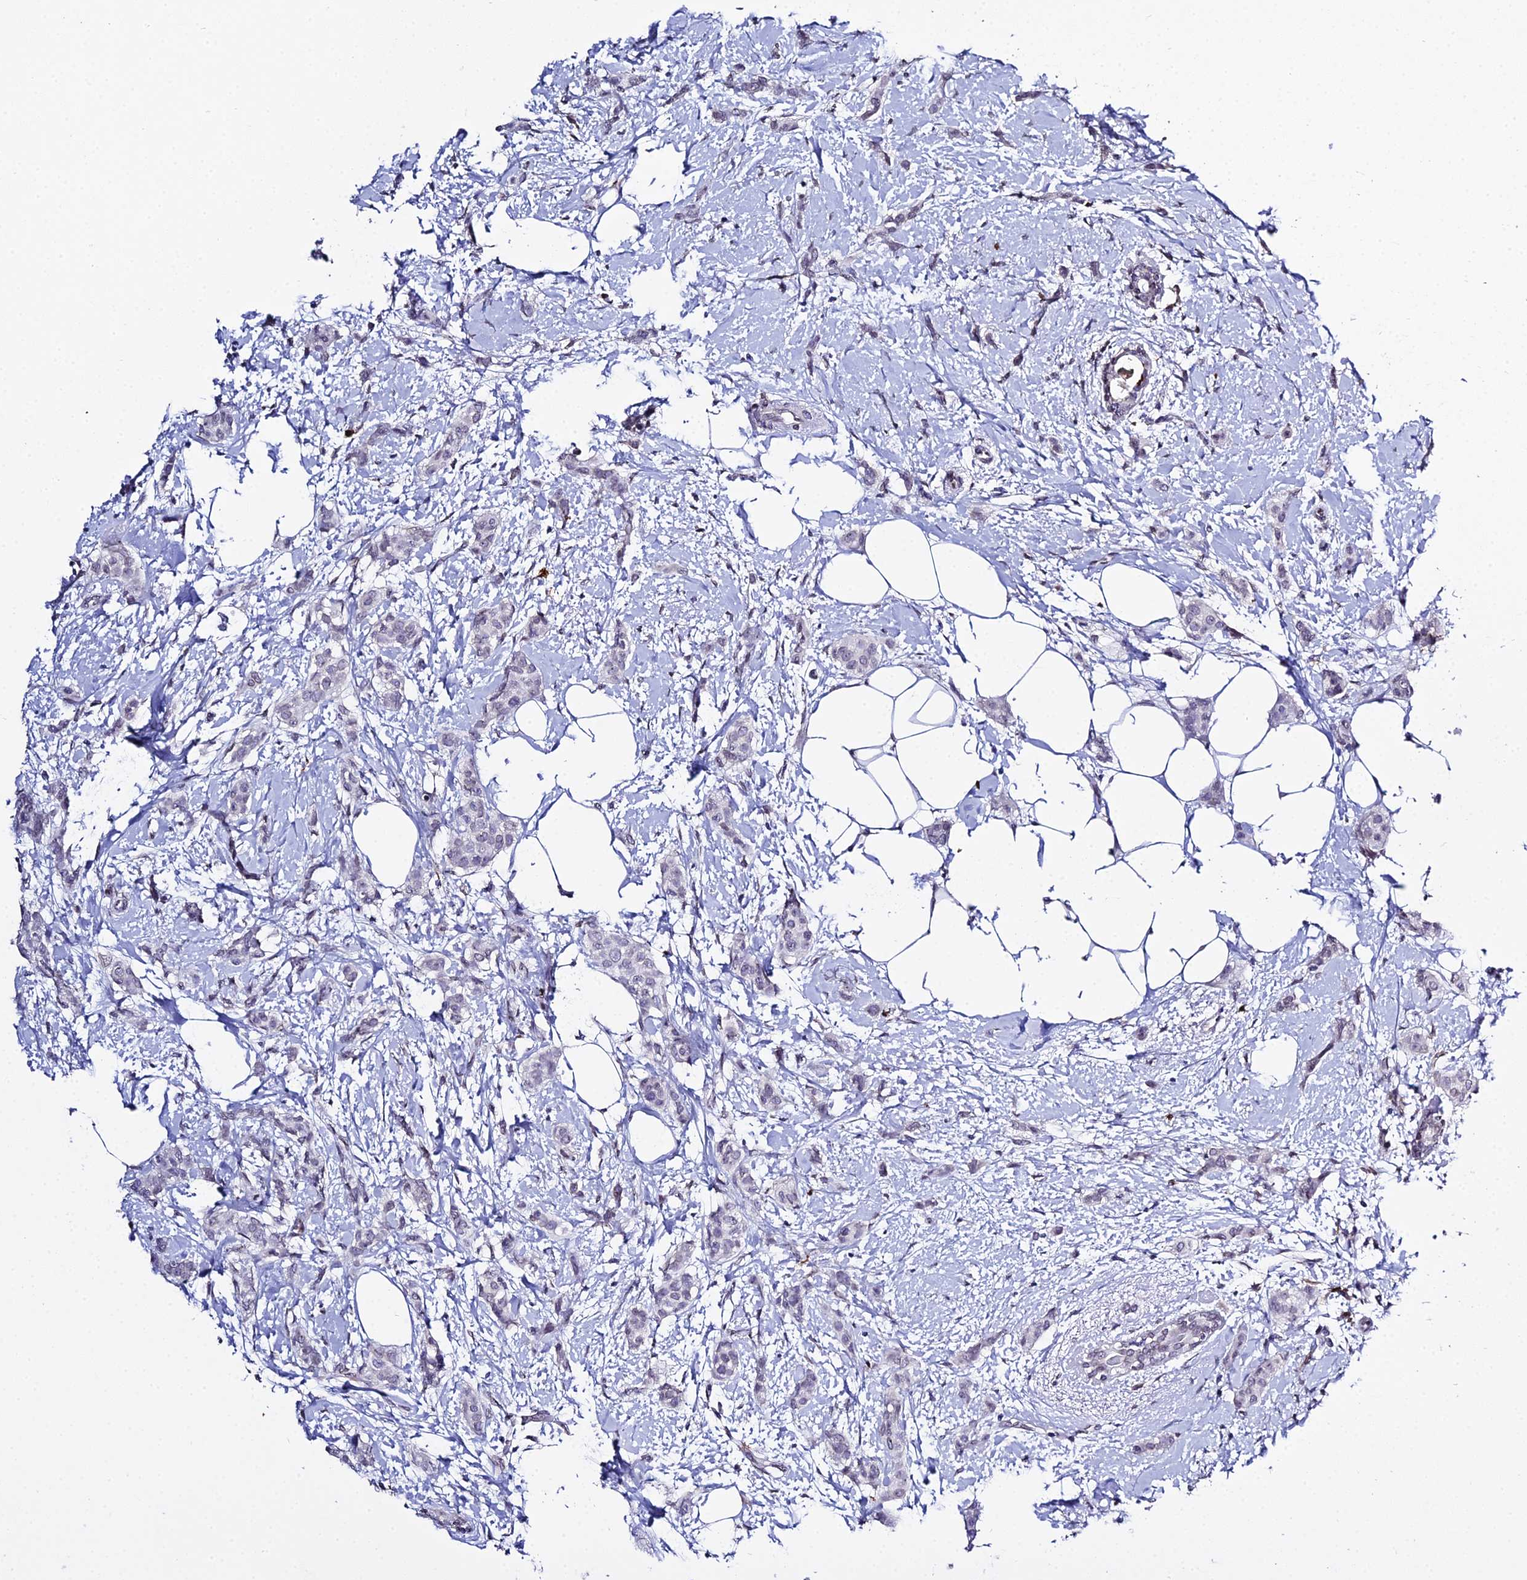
{"staining": {"intensity": "negative", "quantity": "none", "location": "none"}, "tissue": "breast cancer", "cell_type": "Tumor cells", "image_type": "cancer", "snomed": [{"axis": "morphology", "description": "Duct carcinoma"}, {"axis": "topography", "description": "Breast"}], "caption": "Breast cancer (infiltrating ductal carcinoma) was stained to show a protein in brown. There is no significant expression in tumor cells. Nuclei are stained in blue.", "gene": "MCM10", "patient": {"sex": "female", "age": 72}}